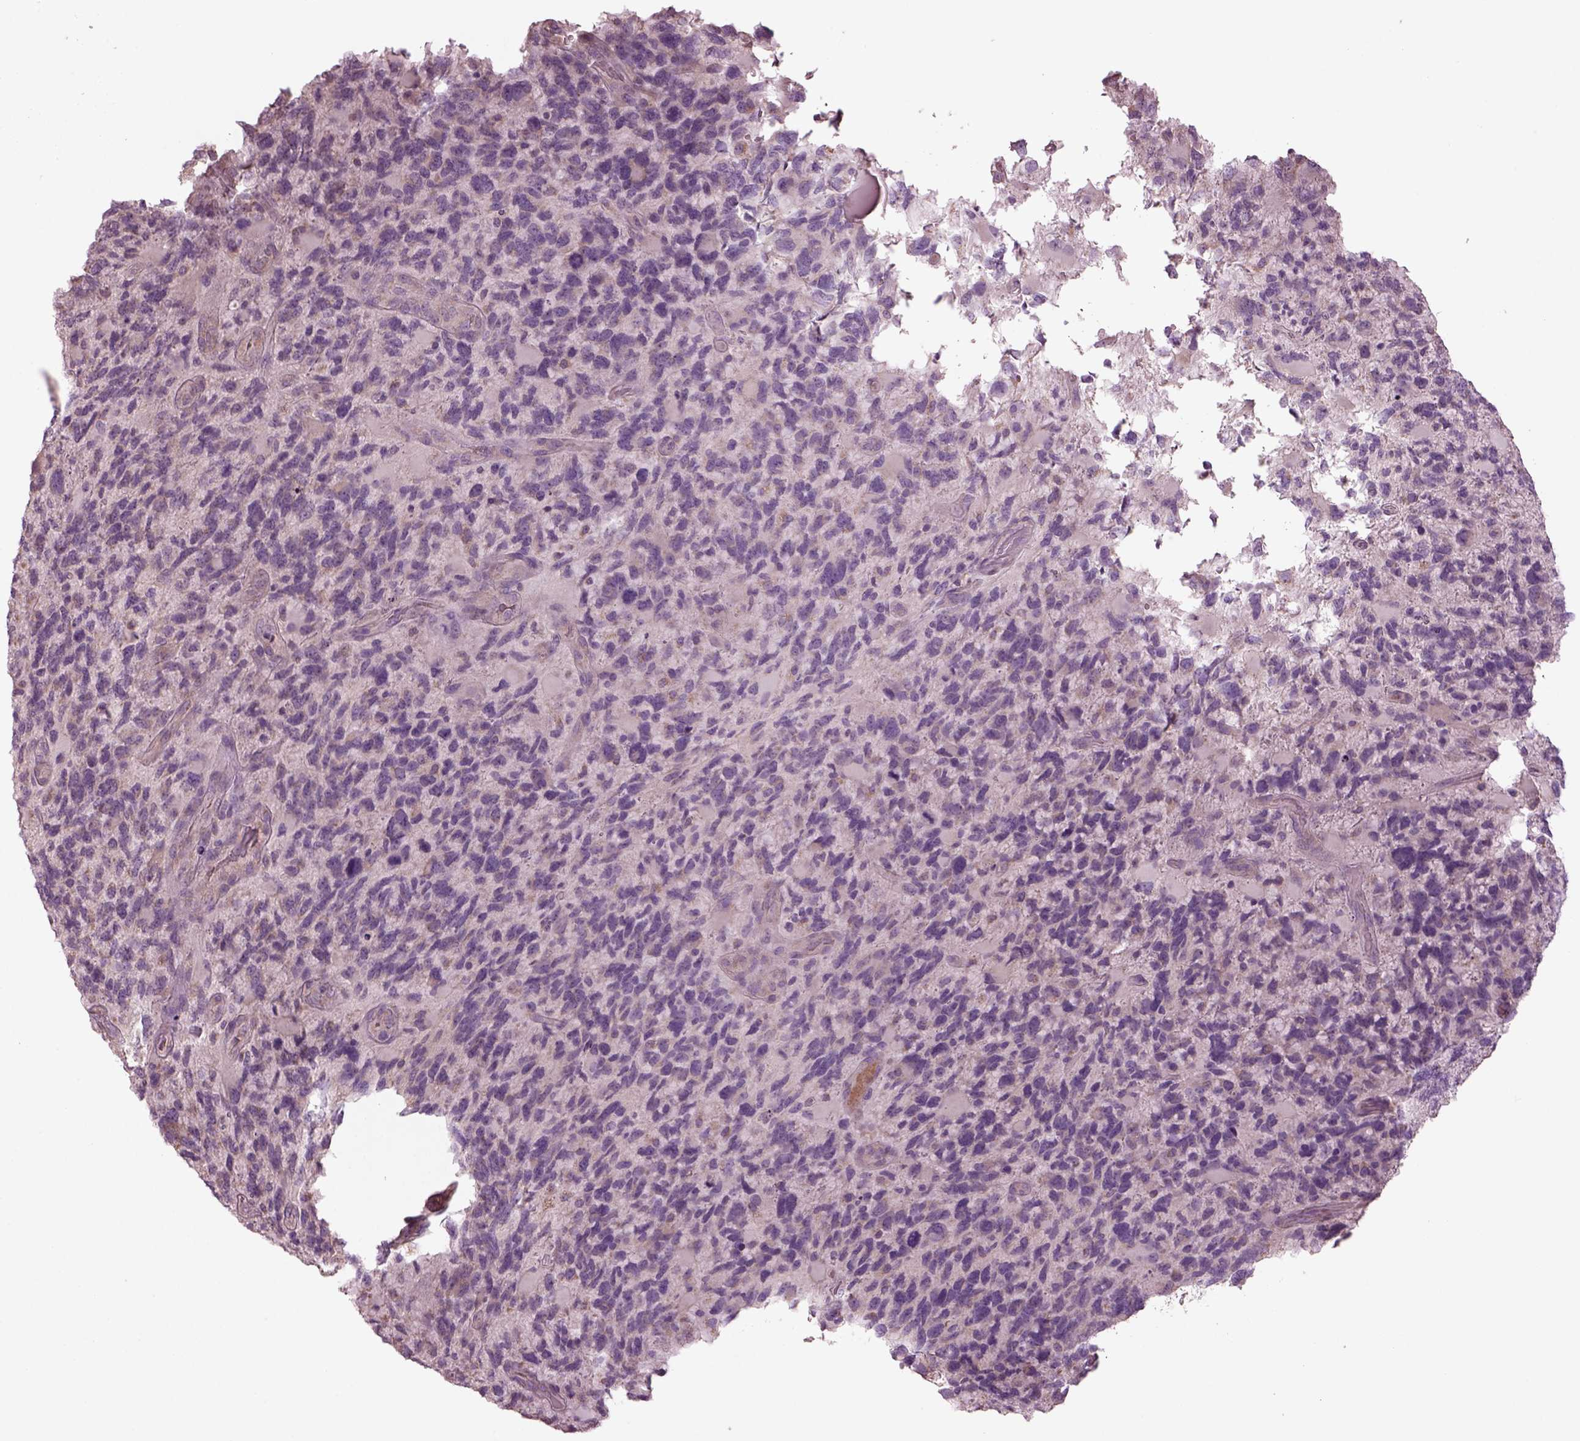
{"staining": {"intensity": "negative", "quantity": "none", "location": "none"}, "tissue": "glioma", "cell_type": "Tumor cells", "image_type": "cancer", "snomed": [{"axis": "morphology", "description": "Glioma, malignant, High grade"}, {"axis": "topography", "description": "Brain"}], "caption": "The micrograph exhibits no significant staining in tumor cells of glioma.", "gene": "SPATA7", "patient": {"sex": "female", "age": 71}}